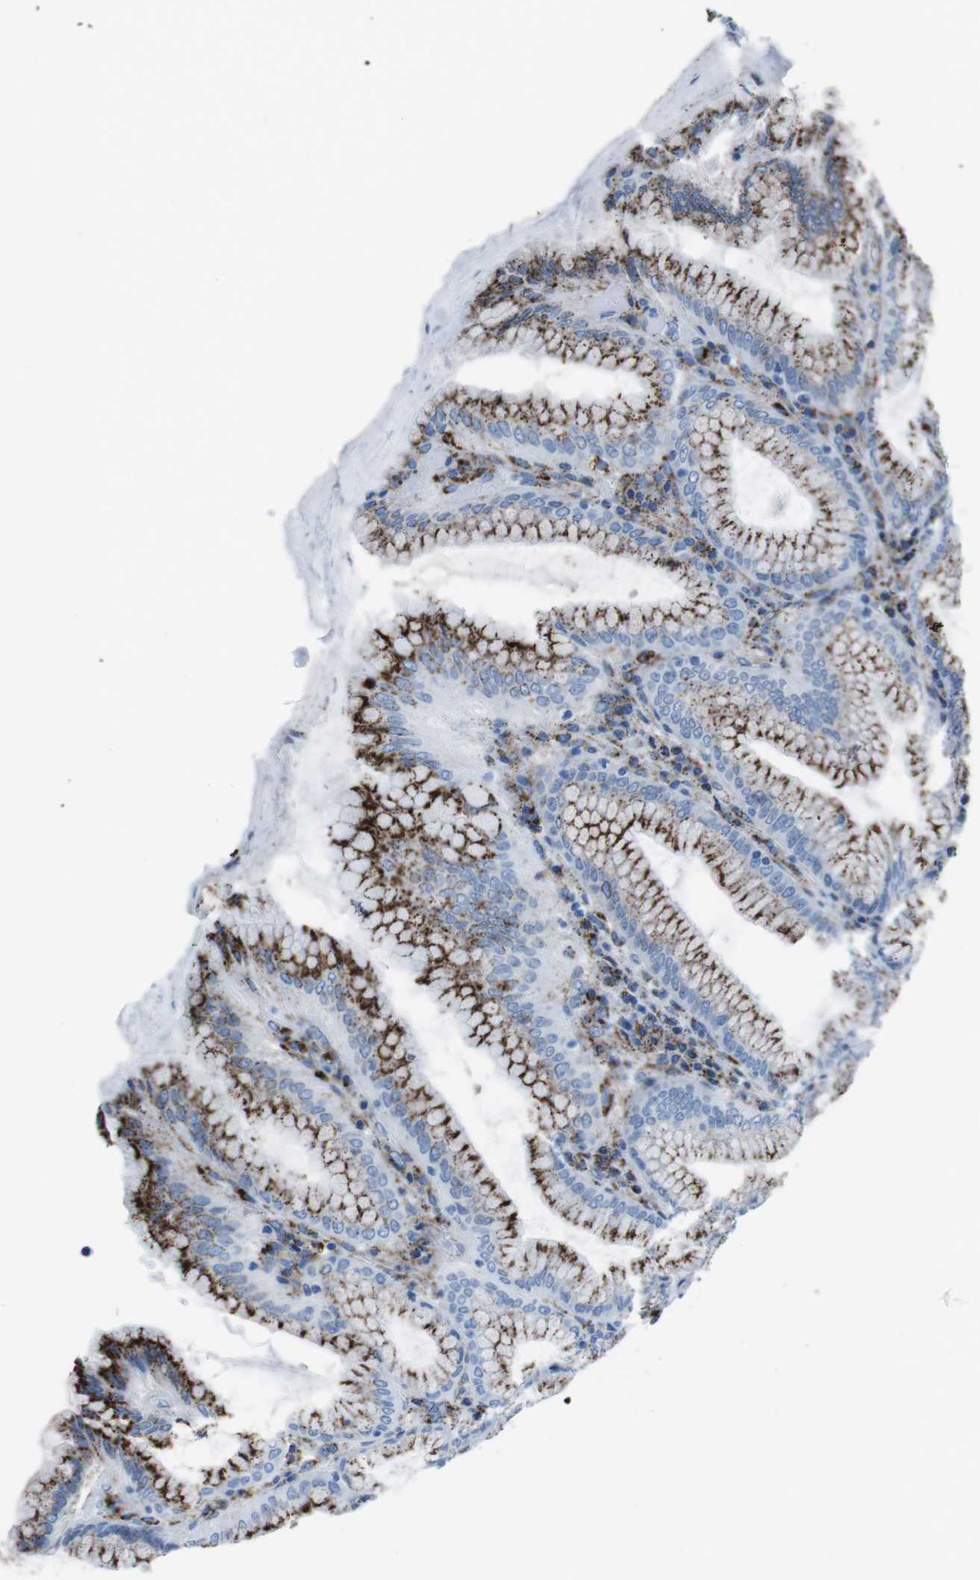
{"staining": {"intensity": "strong", "quantity": ">75%", "location": "cytoplasmic/membranous"}, "tissue": "stomach", "cell_type": "Glandular cells", "image_type": "normal", "snomed": [{"axis": "morphology", "description": "Normal tissue, NOS"}, {"axis": "topography", "description": "Stomach, lower"}], "caption": "Stomach stained with a brown dye displays strong cytoplasmic/membranous positive positivity in about >75% of glandular cells.", "gene": "SCARB2", "patient": {"sex": "female", "age": 76}}